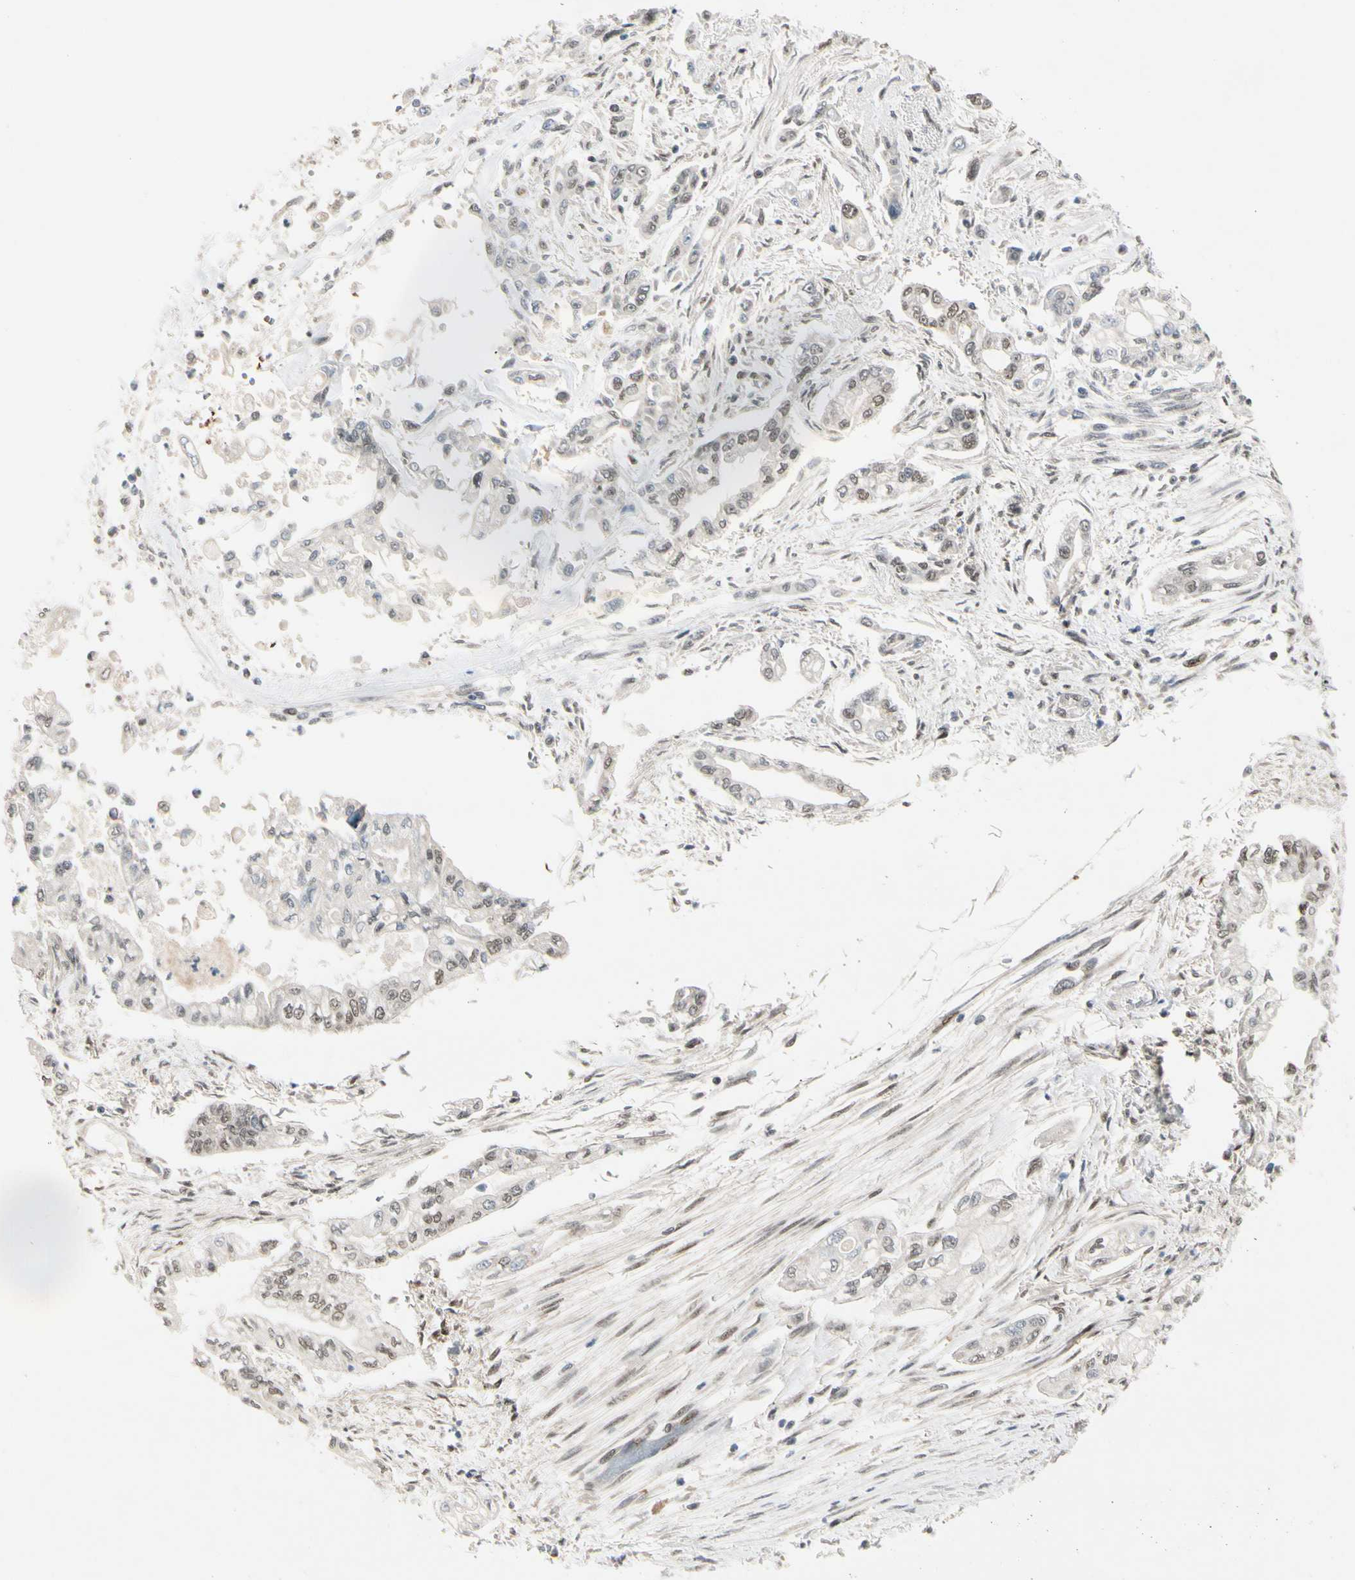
{"staining": {"intensity": "moderate", "quantity": ">75%", "location": "nuclear"}, "tissue": "pancreatic cancer", "cell_type": "Tumor cells", "image_type": "cancer", "snomed": [{"axis": "morphology", "description": "Normal tissue, NOS"}, {"axis": "topography", "description": "Pancreas"}], "caption": "Protein analysis of pancreatic cancer tissue reveals moderate nuclear staining in about >75% of tumor cells.", "gene": "CHAMP1", "patient": {"sex": "male", "age": 42}}